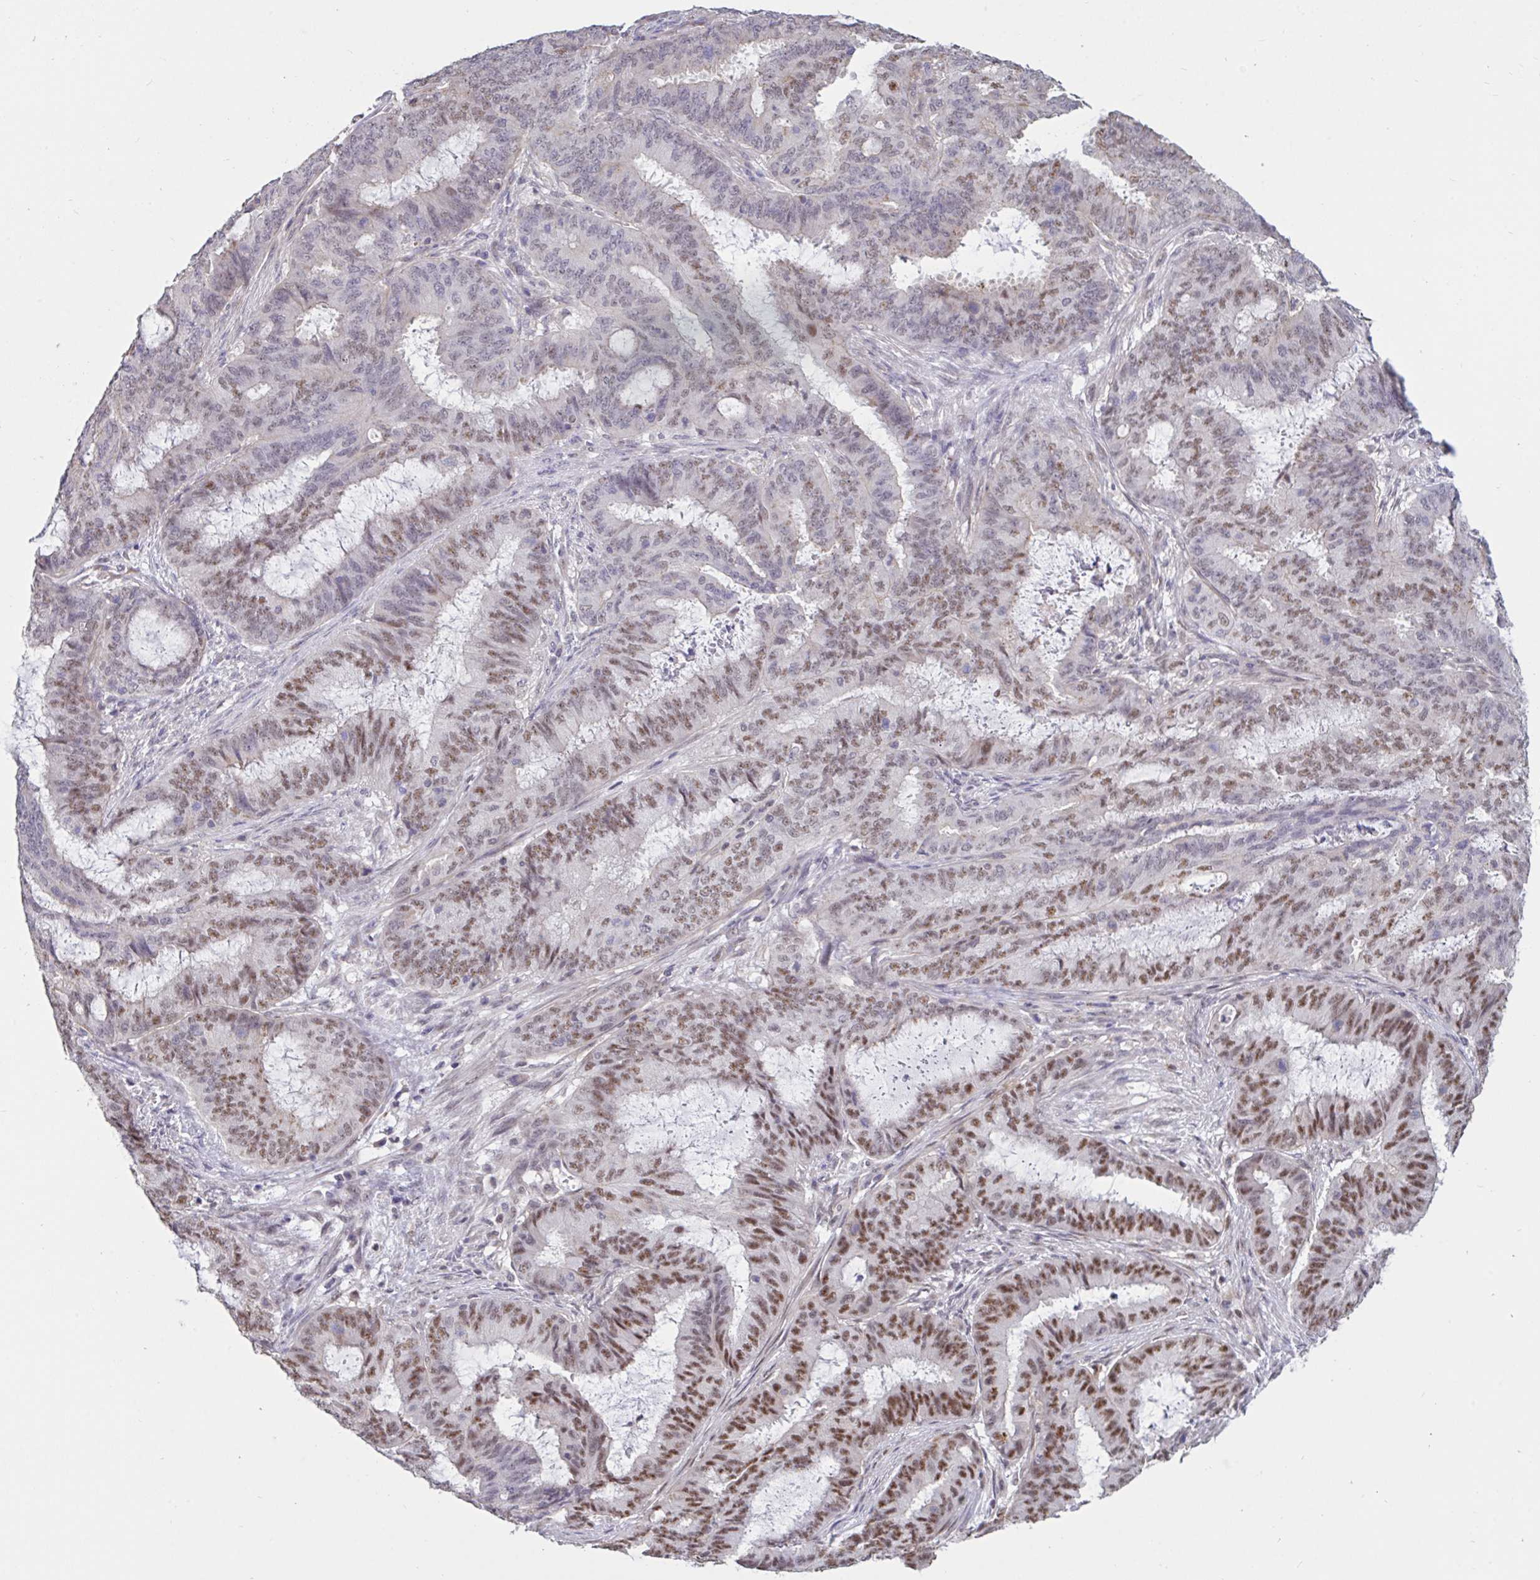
{"staining": {"intensity": "moderate", "quantity": "25%-75%", "location": "nuclear"}, "tissue": "endometrial cancer", "cell_type": "Tumor cells", "image_type": "cancer", "snomed": [{"axis": "morphology", "description": "Adenocarcinoma, NOS"}, {"axis": "topography", "description": "Endometrium"}], "caption": "A histopathology image of human adenocarcinoma (endometrial) stained for a protein shows moderate nuclear brown staining in tumor cells.", "gene": "DDX39A", "patient": {"sex": "female", "age": 51}}